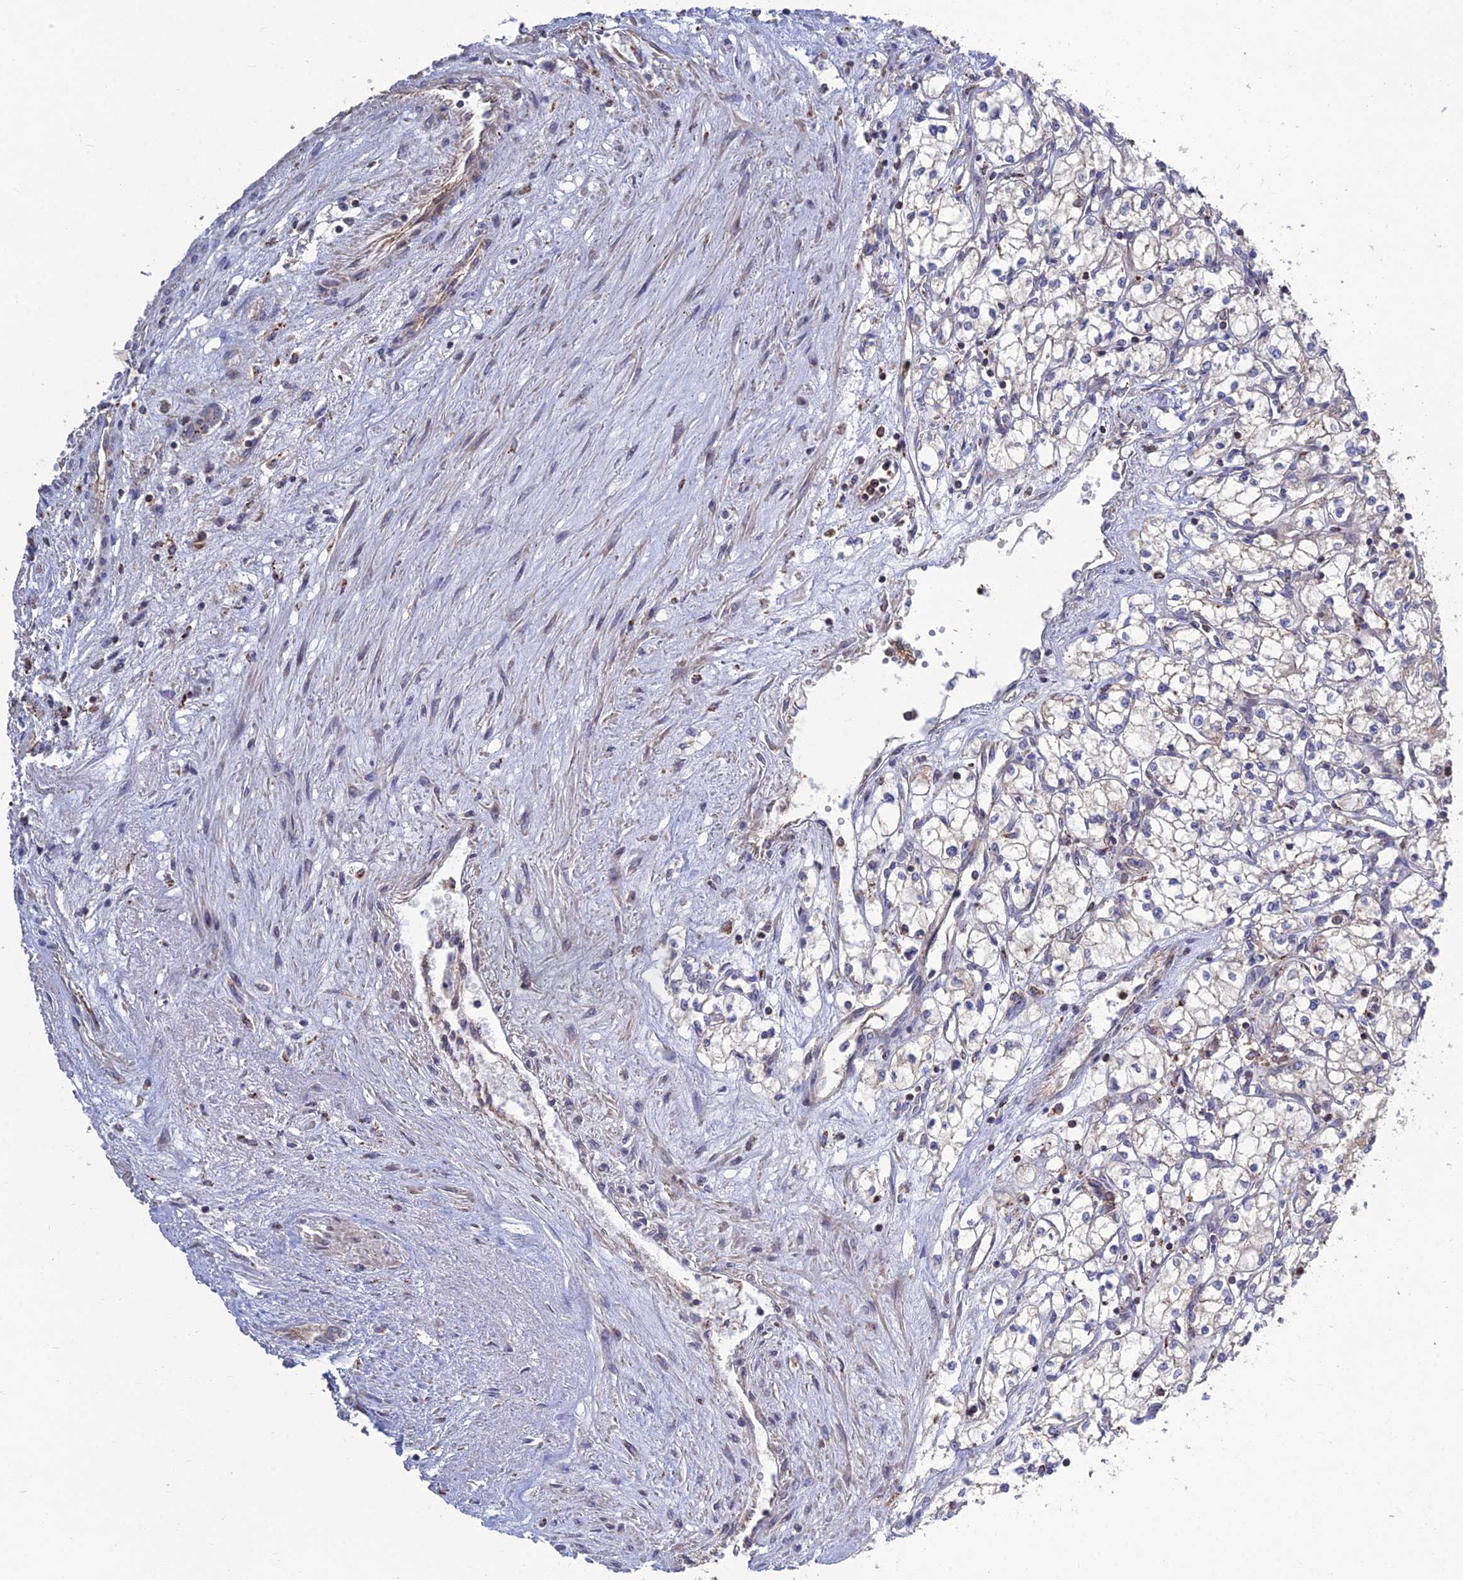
{"staining": {"intensity": "negative", "quantity": "none", "location": "none"}, "tissue": "renal cancer", "cell_type": "Tumor cells", "image_type": "cancer", "snomed": [{"axis": "morphology", "description": "Adenocarcinoma, NOS"}, {"axis": "topography", "description": "Kidney"}], "caption": "Image shows no protein staining in tumor cells of renal adenocarcinoma tissue.", "gene": "RIC8B", "patient": {"sex": "male", "age": 59}}